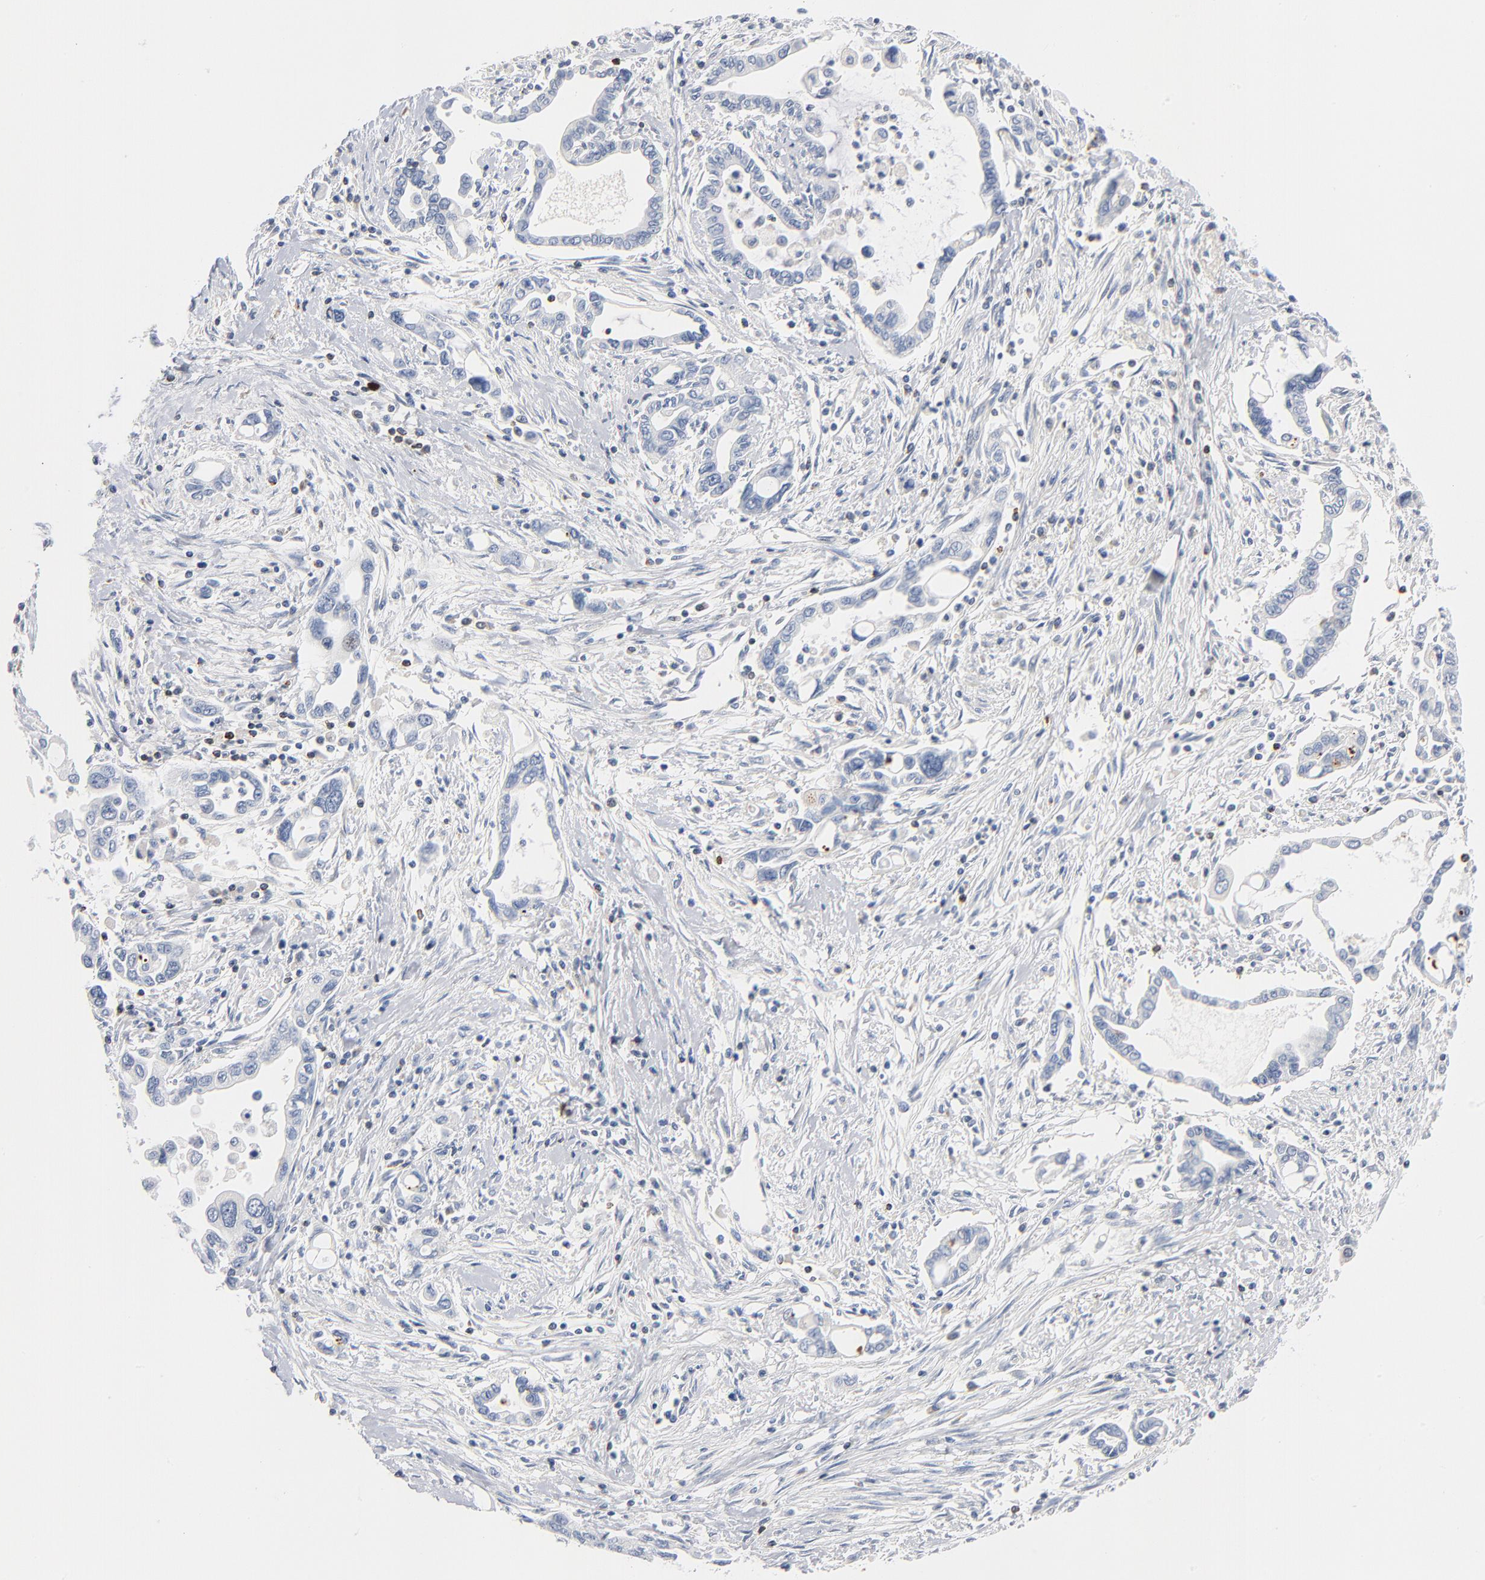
{"staining": {"intensity": "negative", "quantity": "none", "location": "none"}, "tissue": "pancreatic cancer", "cell_type": "Tumor cells", "image_type": "cancer", "snomed": [{"axis": "morphology", "description": "Adenocarcinoma, NOS"}, {"axis": "topography", "description": "Pancreas"}], "caption": "Tumor cells are negative for protein expression in human pancreatic adenocarcinoma. (Stains: DAB (3,3'-diaminobenzidine) IHC with hematoxylin counter stain, Microscopy: brightfield microscopy at high magnification).", "gene": "GZMB", "patient": {"sex": "female", "age": 57}}